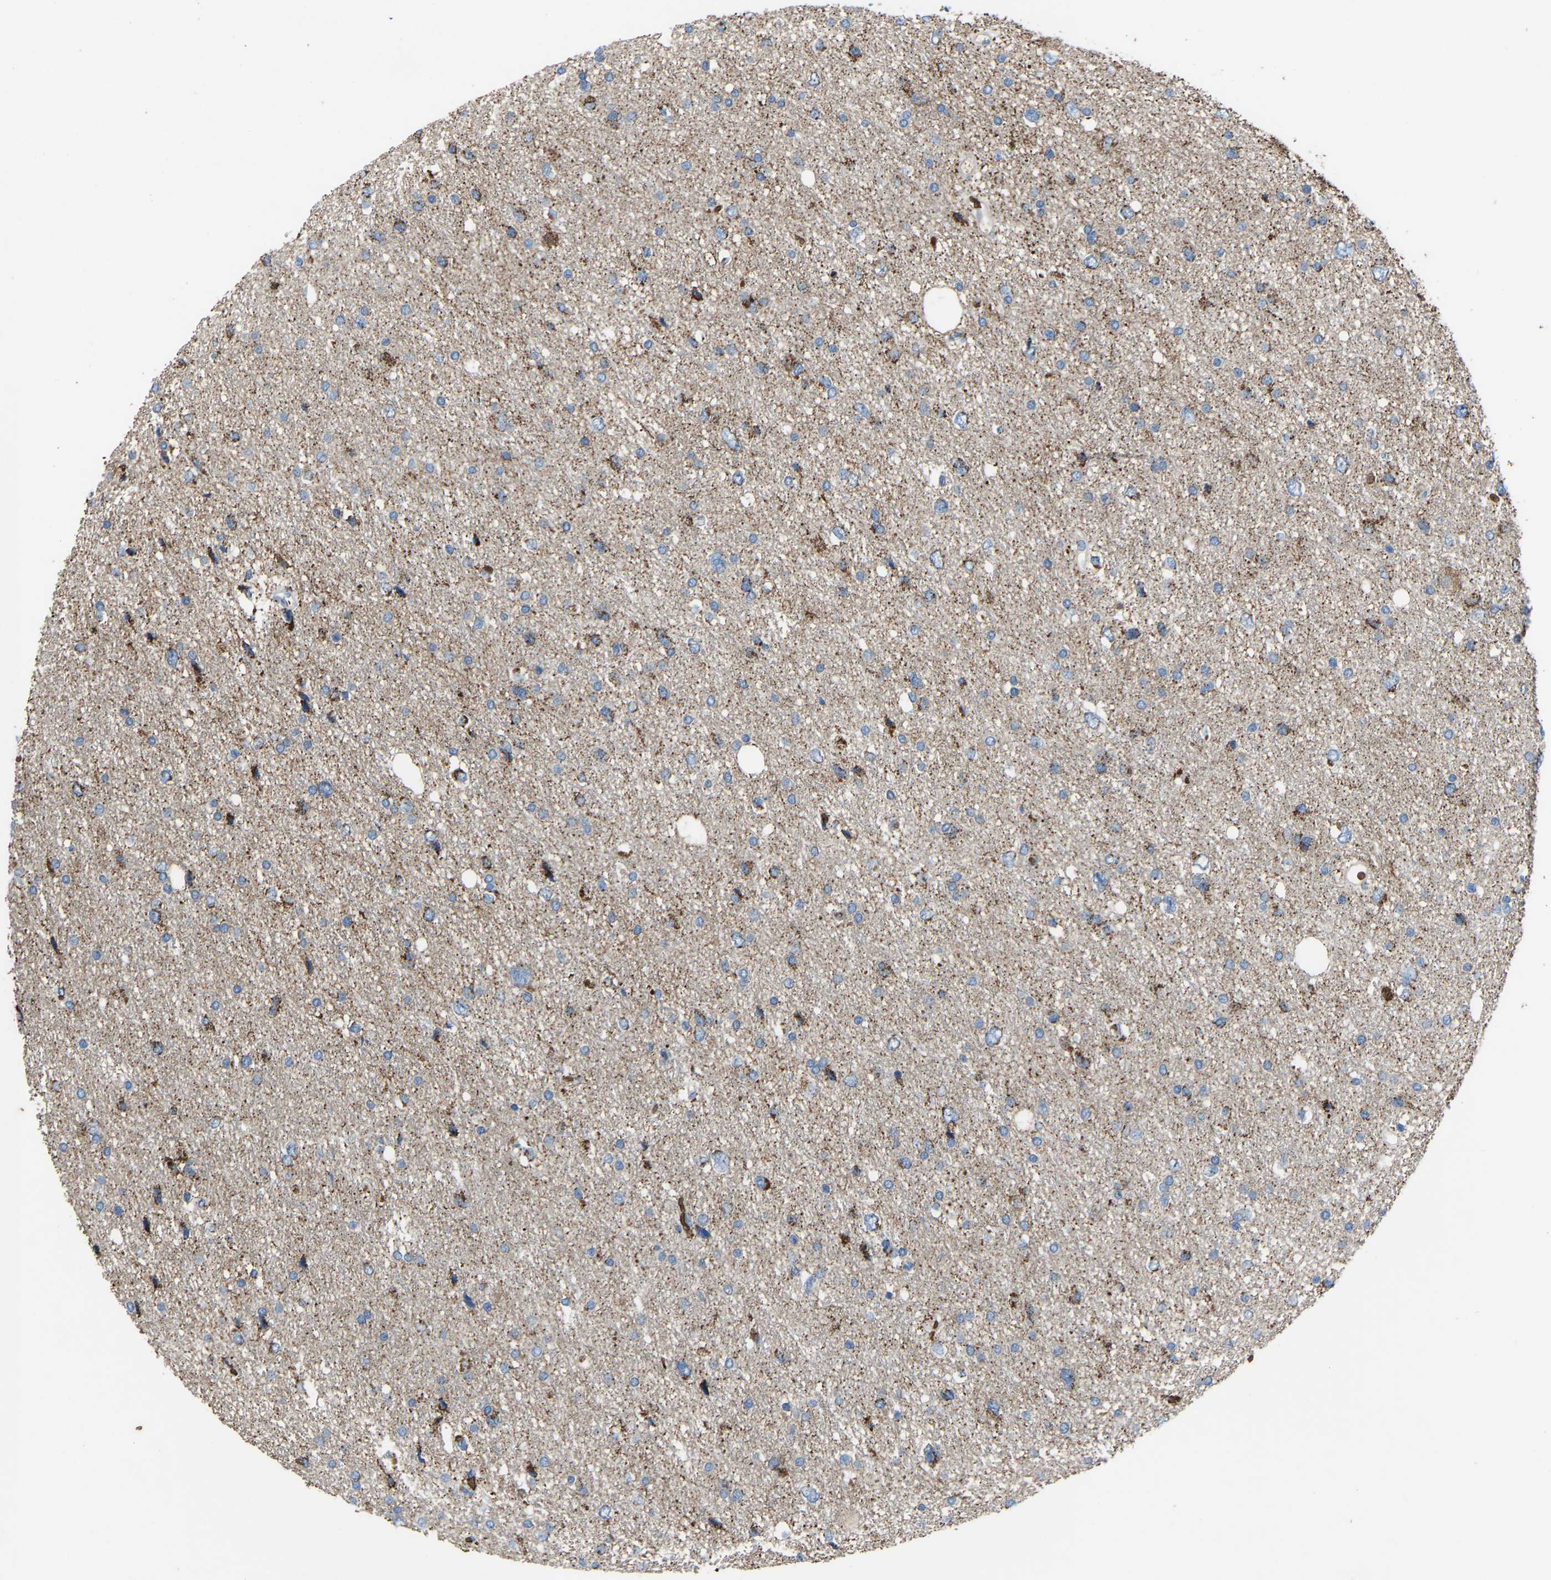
{"staining": {"intensity": "moderate", "quantity": "25%-75%", "location": "cytoplasmic/membranous"}, "tissue": "glioma", "cell_type": "Tumor cells", "image_type": "cancer", "snomed": [{"axis": "morphology", "description": "Glioma, malignant, Low grade"}, {"axis": "topography", "description": "Brain"}], "caption": "A brown stain labels moderate cytoplasmic/membranous positivity of a protein in human glioma tumor cells.", "gene": "PIGS", "patient": {"sex": "female", "age": 37}}